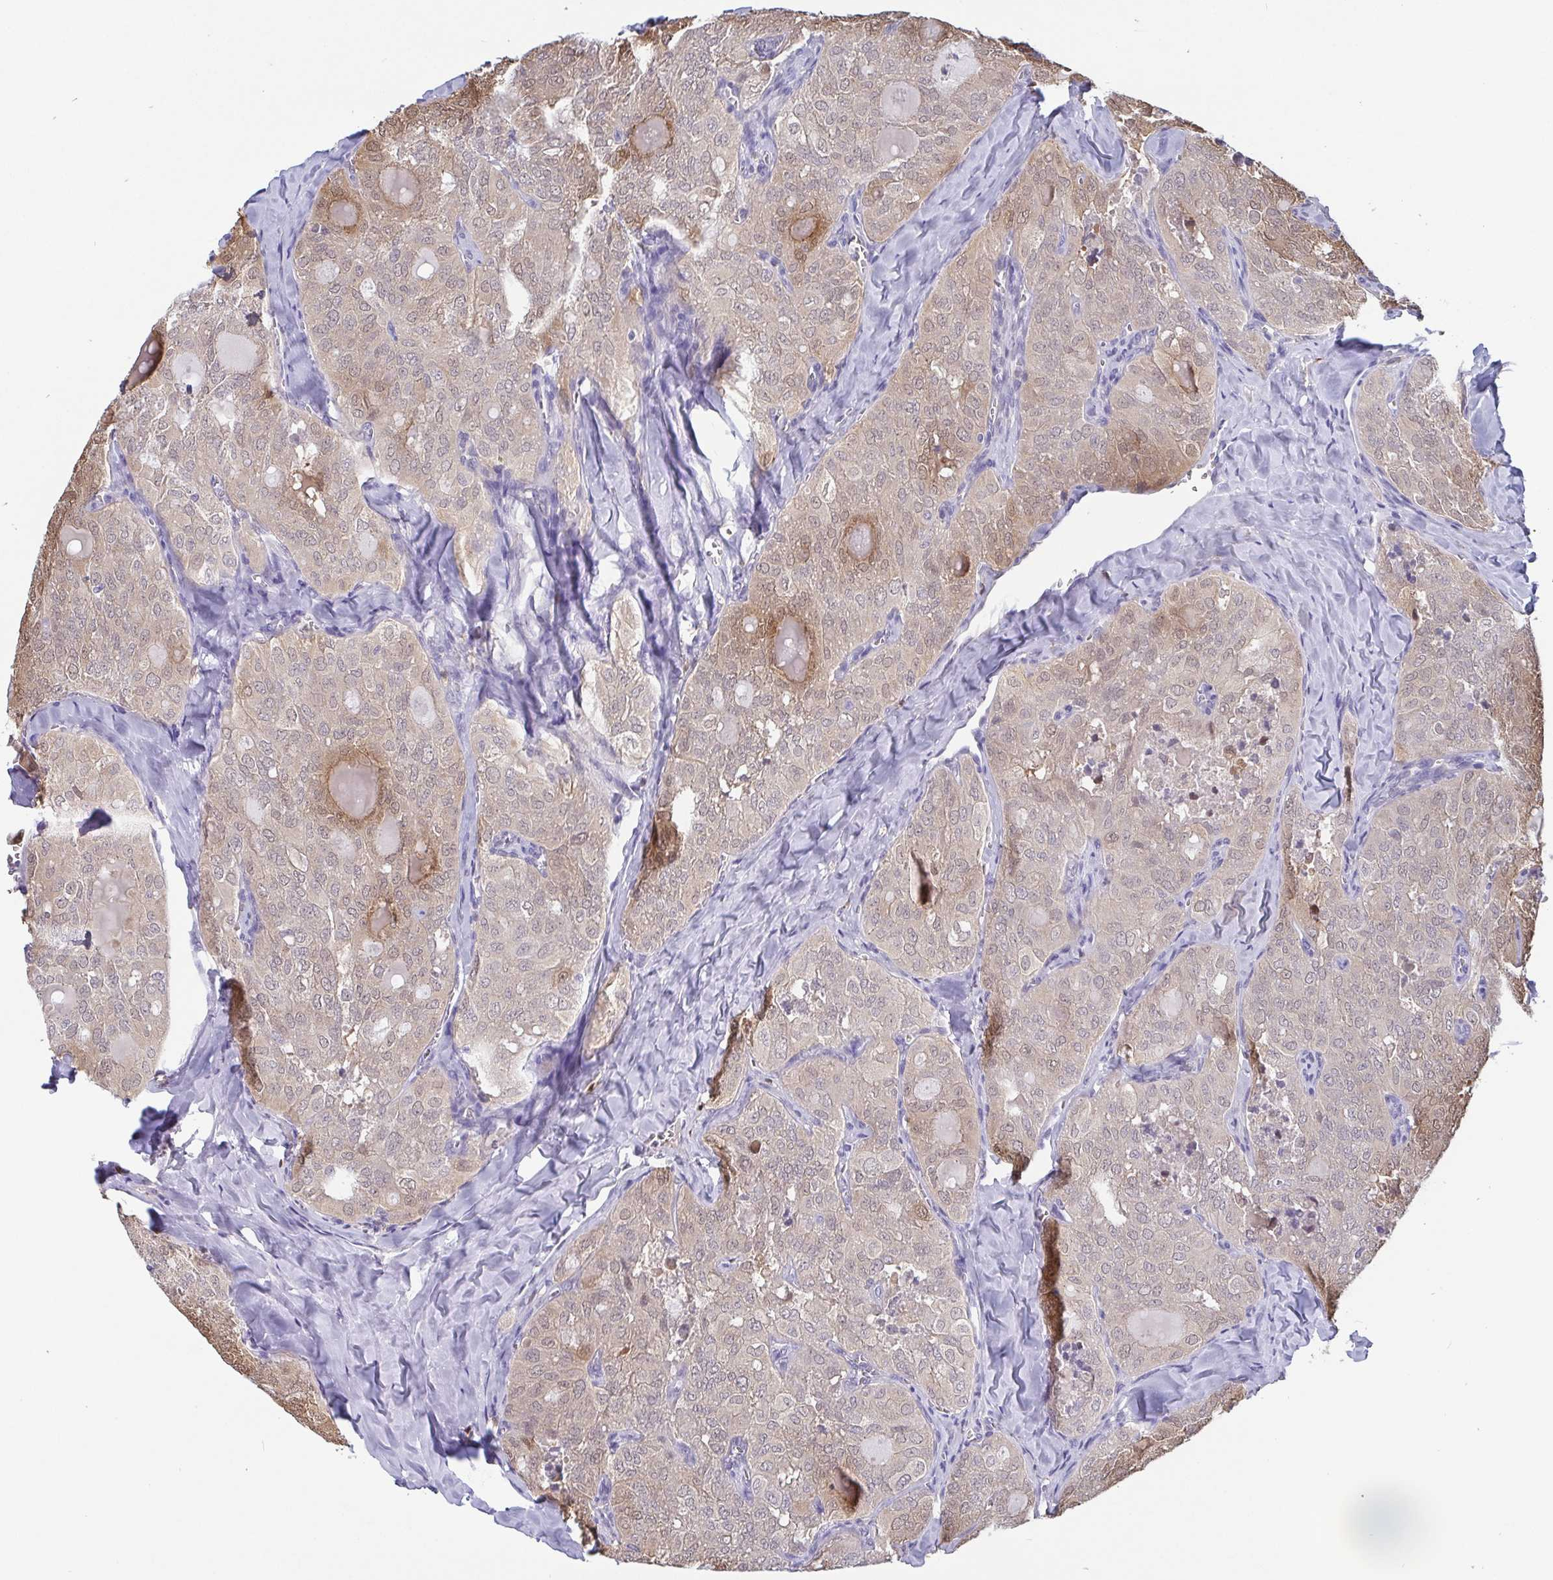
{"staining": {"intensity": "weak", "quantity": "<25%", "location": "cytoplasmic/membranous"}, "tissue": "thyroid cancer", "cell_type": "Tumor cells", "image_type": "cancer", "snomed": [{"axis": "morphology", "description": "Follicular adenoma carcinoma, NOS"}, {"axis": "topography", "description": "Thyroid gland"}], "caption": "The IHC image has no significant positivity in tumor cells of thyroid cancer tissue.", "gene": "IDH1", "patient": {"sex": "male", "age": 75}}